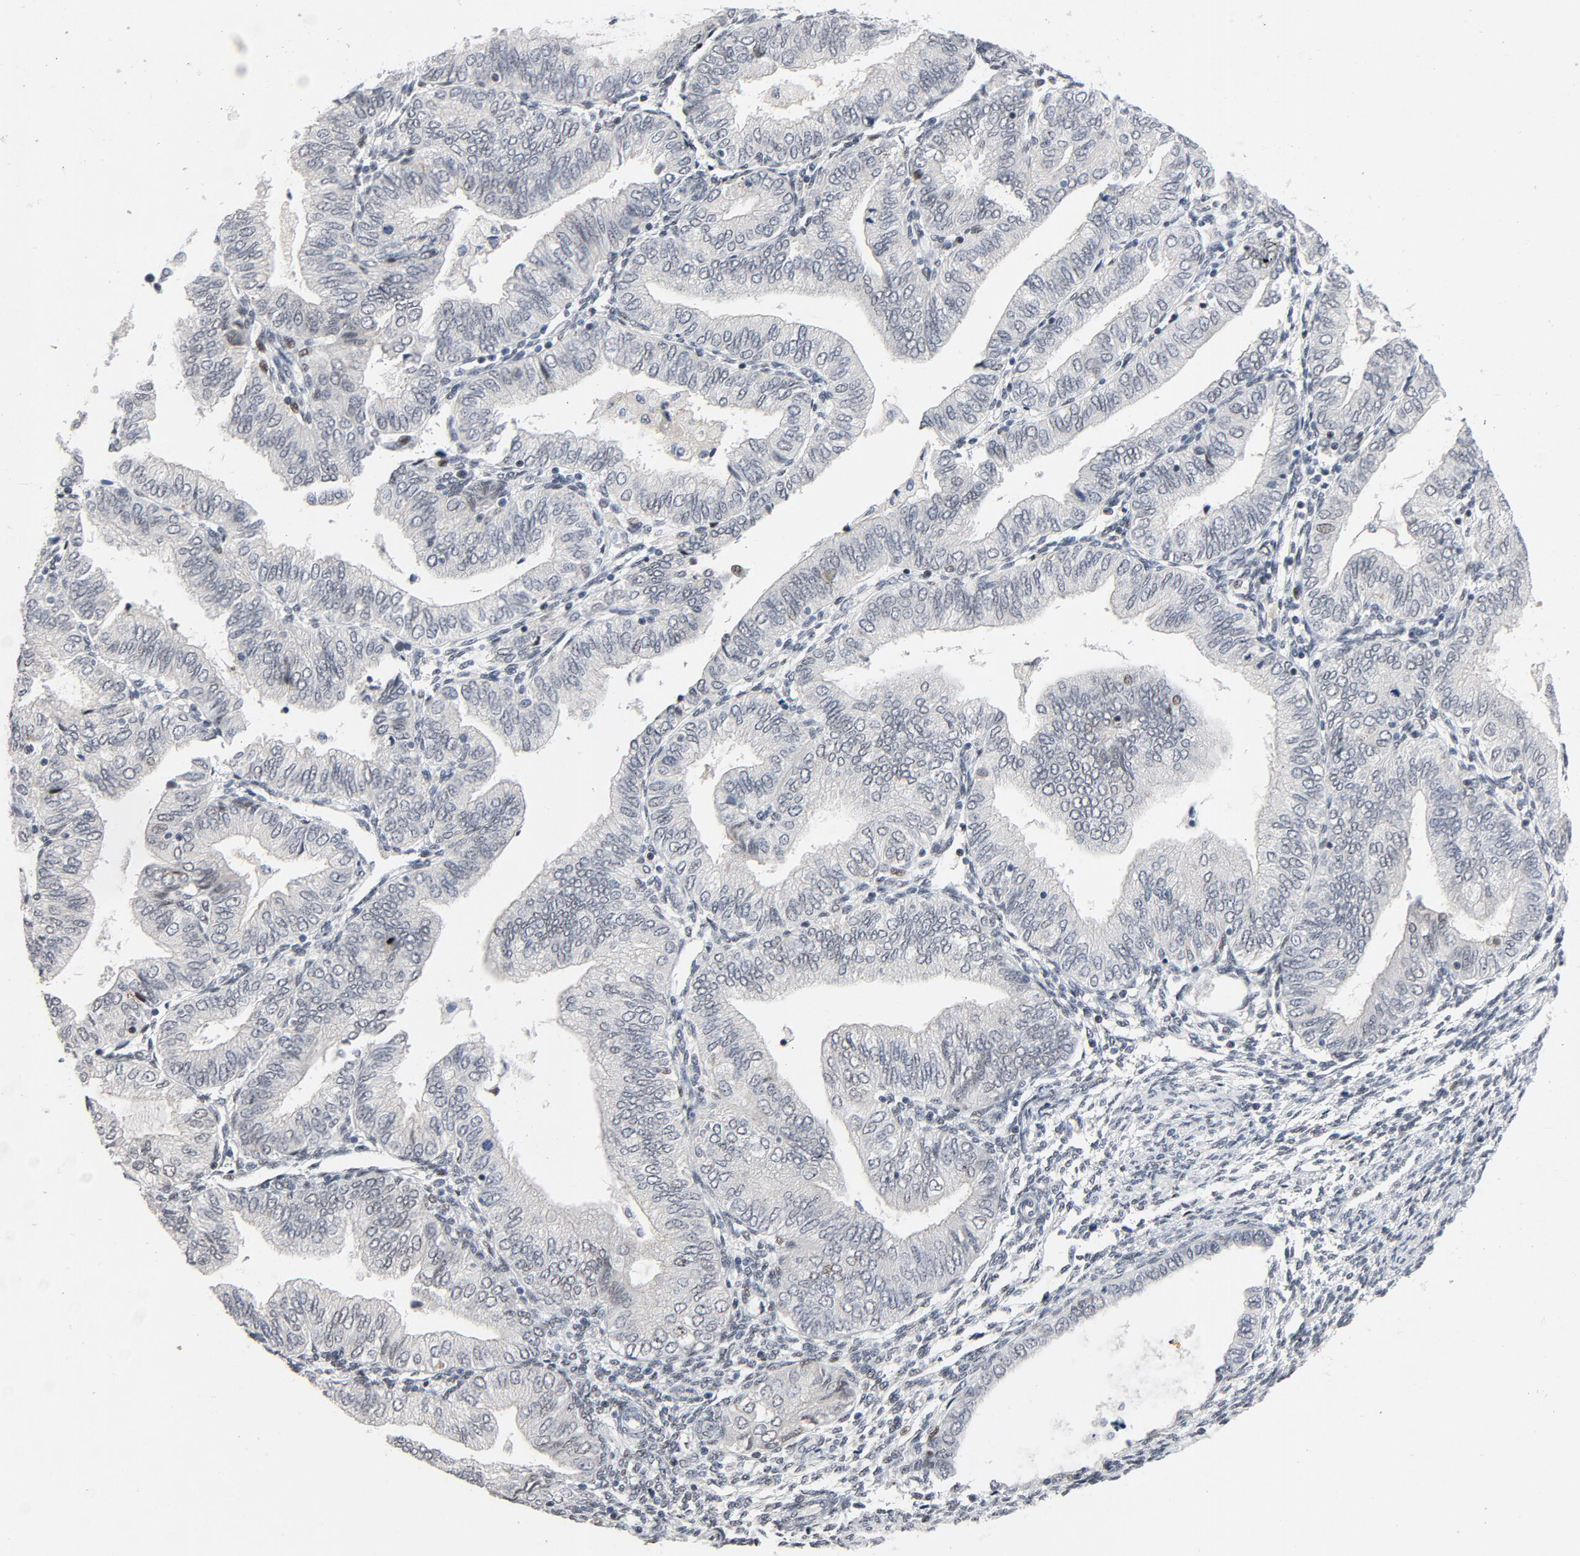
{"staining": {"intensity": "negative", "quantity": "none", "location": "none"}, "tissue": "endometrial cancer", "cell_type": "Tumor cells", "image_type": "cancer", "snomed": [{"axis": "morphology", "description": "Adenocarcinoma, NOS"}, {"axis": "topography", "description": "Endometrium"}], "caption": "An immunohistochemistry (IHC) micrograph of endometrial adenocarcinoma is shown. There is no staining in tumor cells of endometrial adenocarcinoma. Brightfield microscopy of IHC stained with DAB (3,3'-diaminobenzidine) (brown) and hematoxylin (blue), captured at high magnification.", "gene": "FSCB", "patient": {"sex": "female", "age": 51}}